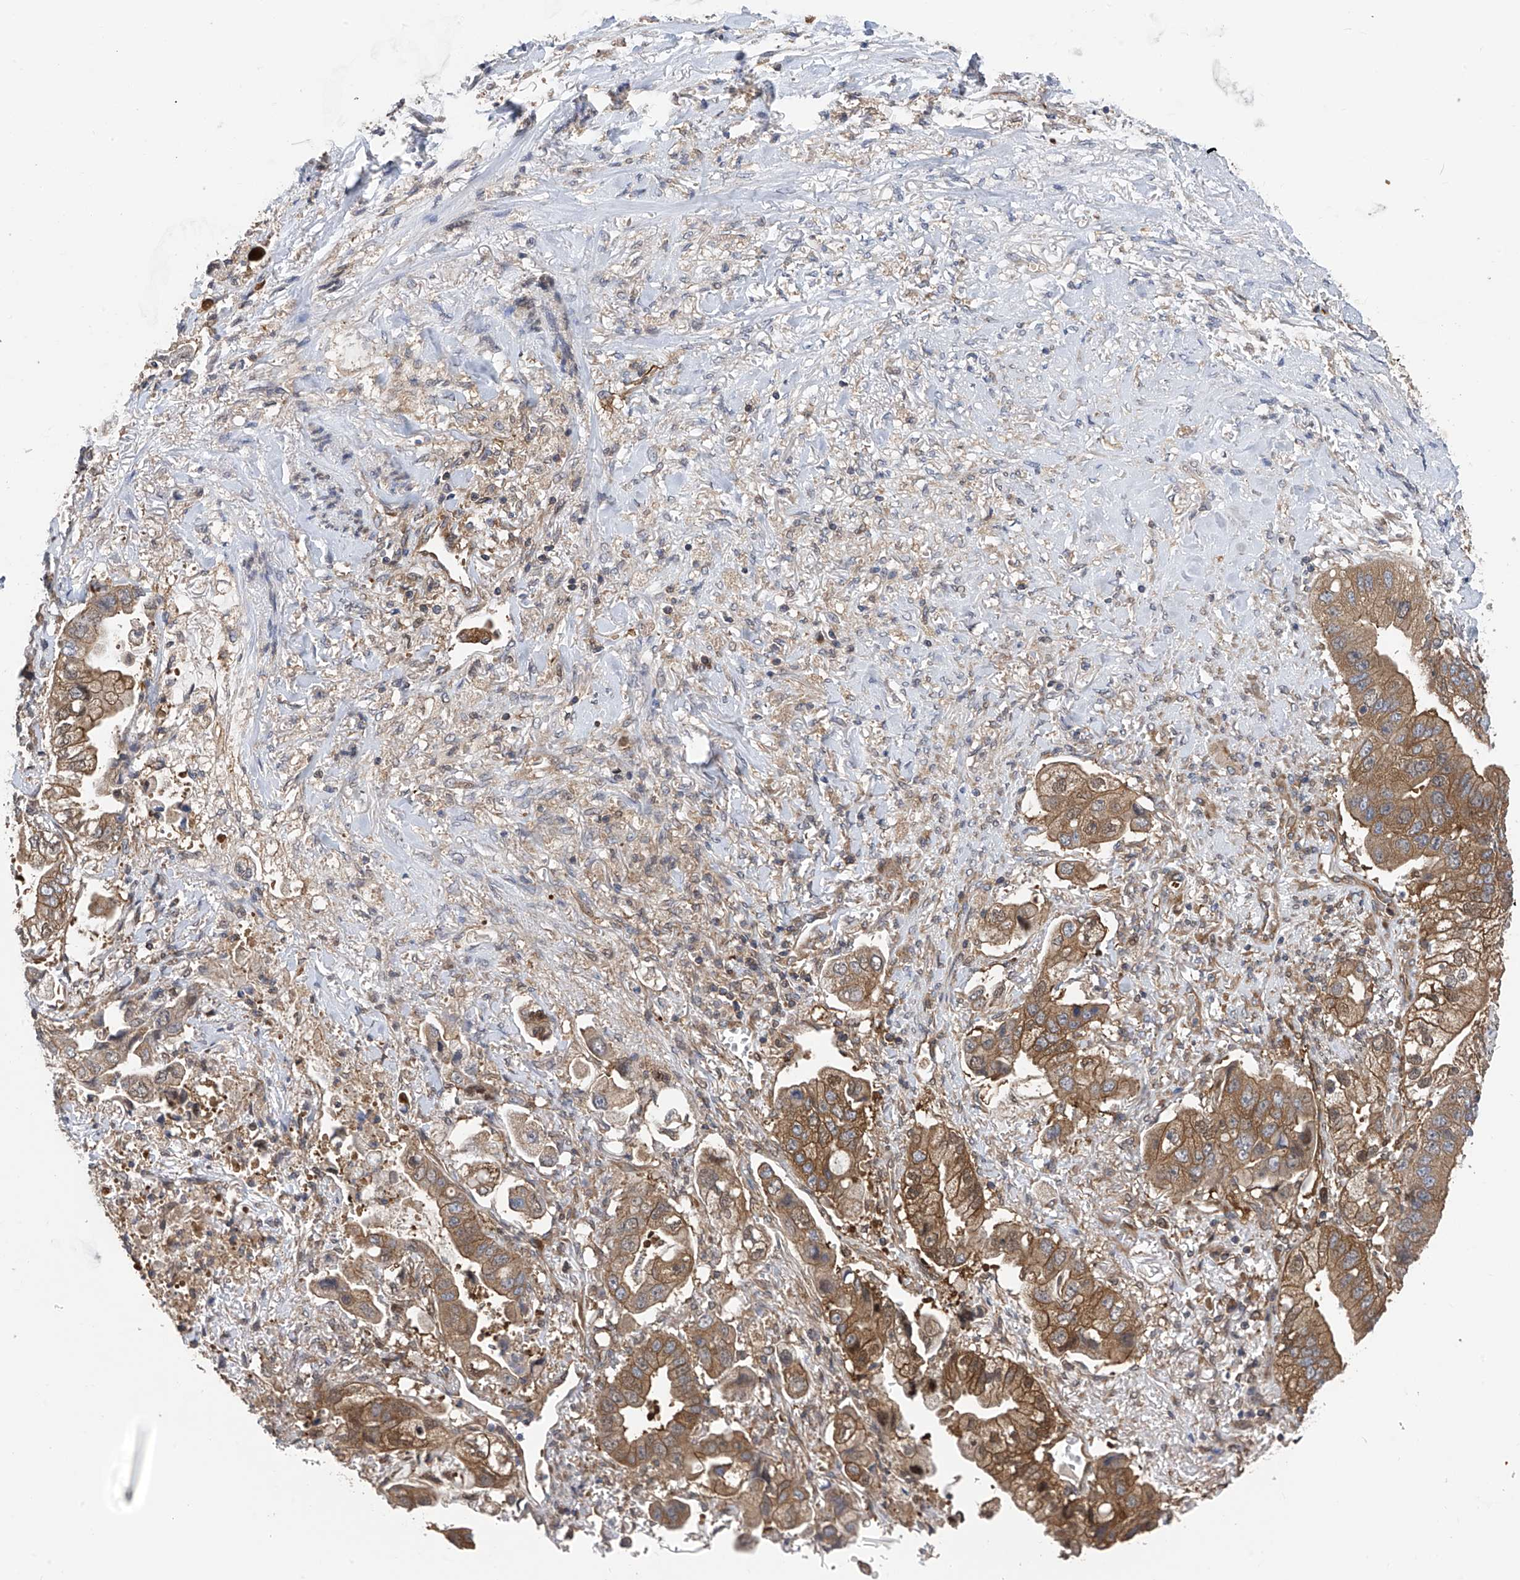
{"staining": {"intensity": "moderate", "quantity": ">75%", "location": "cytoplasmic/membranous"}, "tissue": "stomach cancer", "cell_type": "Tumor cells", "image_type": "cancer", "snomed": [{"axis": "morphology", "description": "Adenocarcinoma, NOS"}, {"axis": "topography", "description": "Stomach"}], "caption": "This histopathology image reveals immunohistochemistry (IHC) staining of stomach adenocarcinoma, with medium moderate cytoplasmic/membranous staining in approximately >75% of tumor cells.", "gene": "CHPF", "patient": {"sex": "male", "age": 62}}